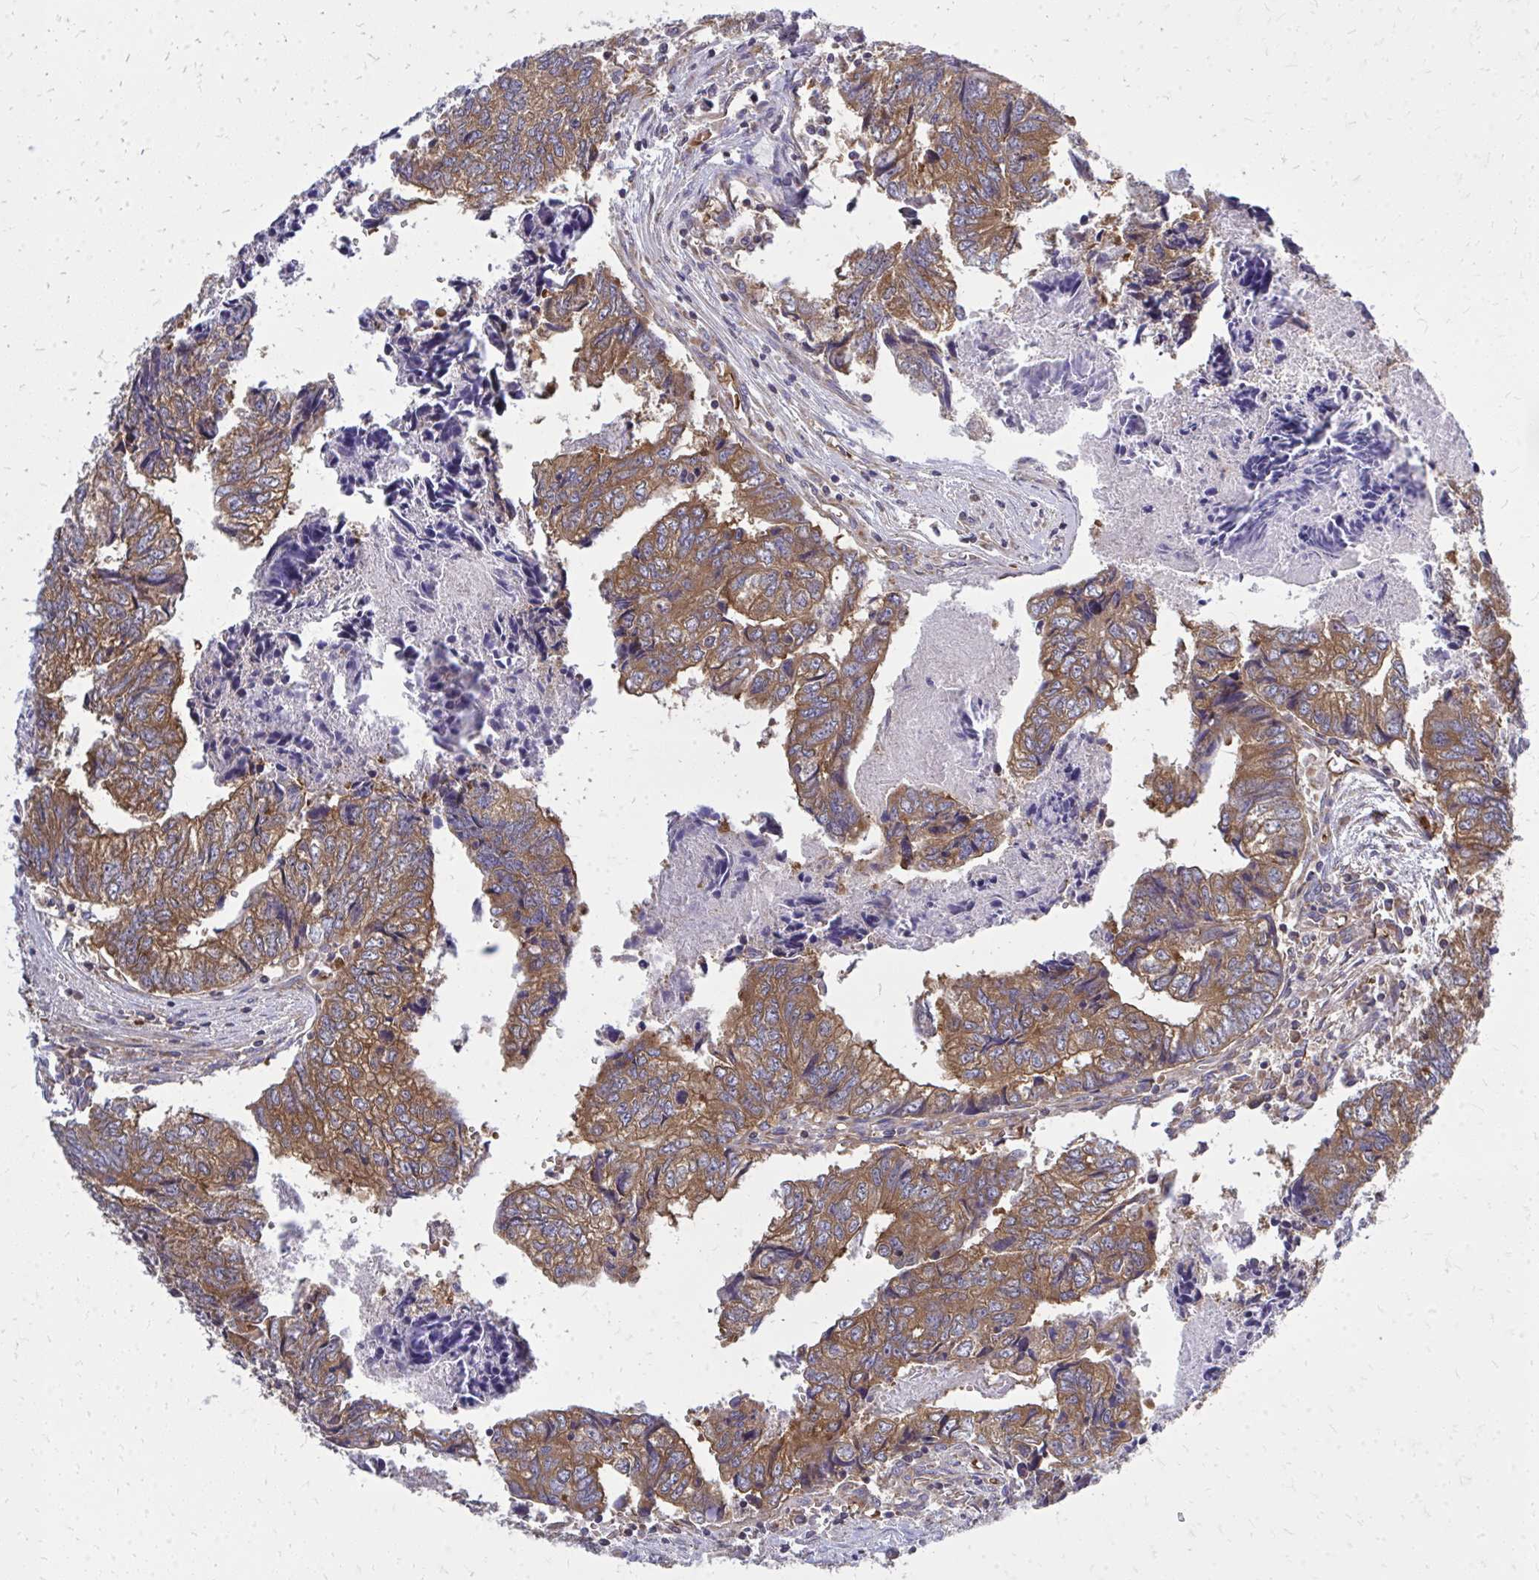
{"staining": {"intensity": "moderate", "quantity": ">75%", "location": "cytoplasmic/membranous"}, "tissue": "colorectal cancer", "cell_type": "Tumor cells", "image_type": "cancer", "snomed": [{"axis": "morphology", "description": "Adenocarcinoma, NOS"}, {"axis": "topography", "description": "Colon"}], "caption": "Immunohistochemistry micrograph of neoplastic tissue: colorectal cancer (adenocarcinoma) stained using immunohistochemistry exhibits medium levels of moderate protein expression localized specifically in the cytoplasmic/membranous of tumor cells, appearing as a cytoplasmic/membranous brown color.", "gene": "PDK4", "patient": {"sex": "male", "age": 86}}